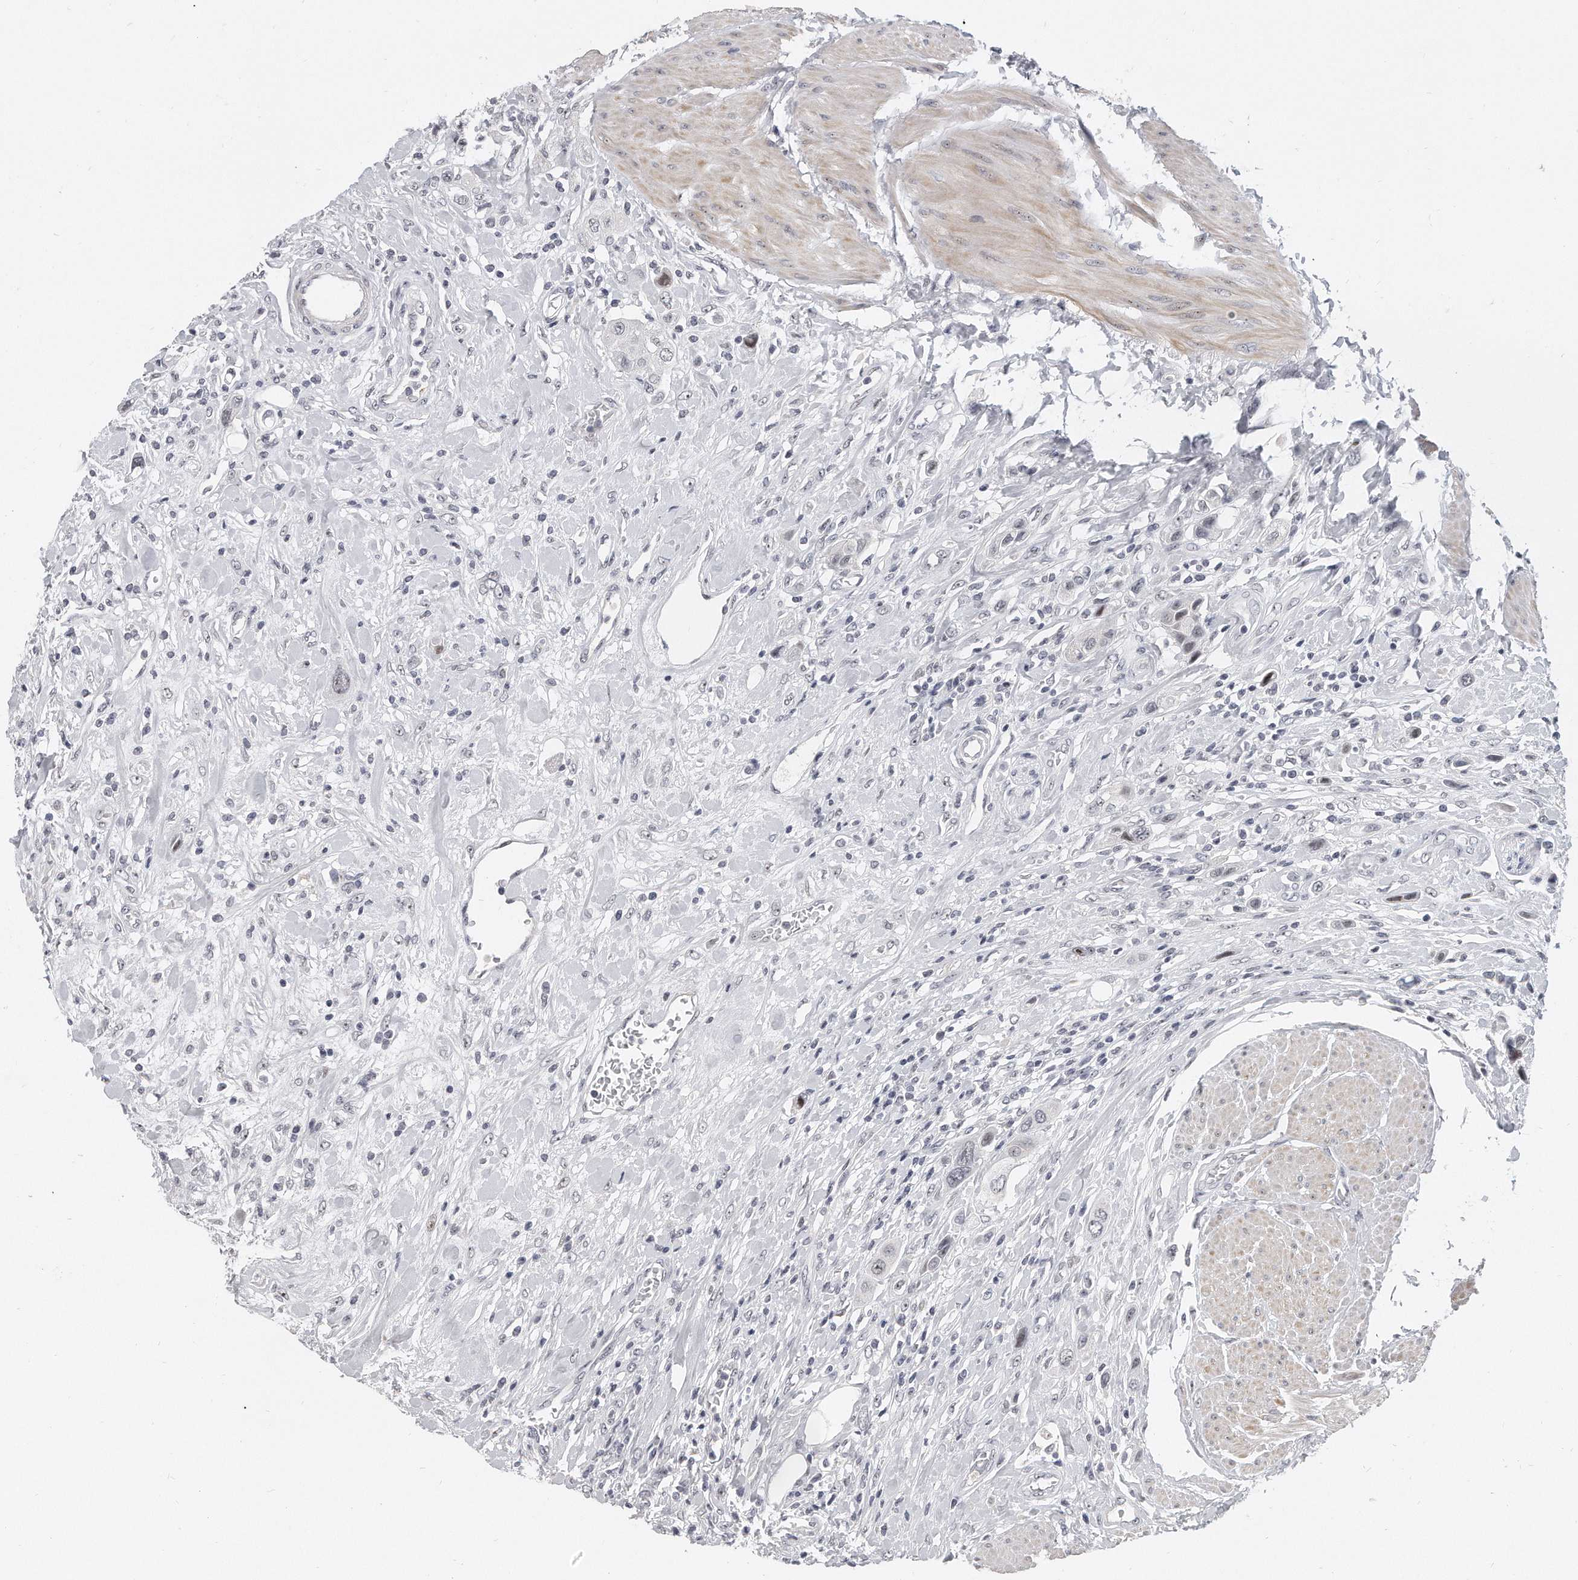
{"staining": {"intensity": "negative", "quantity": "none", "location": "none"}, "tissue": "urothelial cancer", "cell_type": "Tumor cells", "image_type": "cancer", "snomed": [{"axis": "morphology", "description": "Urothelial carcinoma, High grade"}, {"axis": "topography", "description": "Urinary bladder"}], "caption": "A high-resolution photomicrograph shows immunohistochemistry staining of urothelial cancer, which displays no significant positivity in tumor cells.", "gene": "TFCP2L1", "patient": {"sex": "male", "age": 50}}